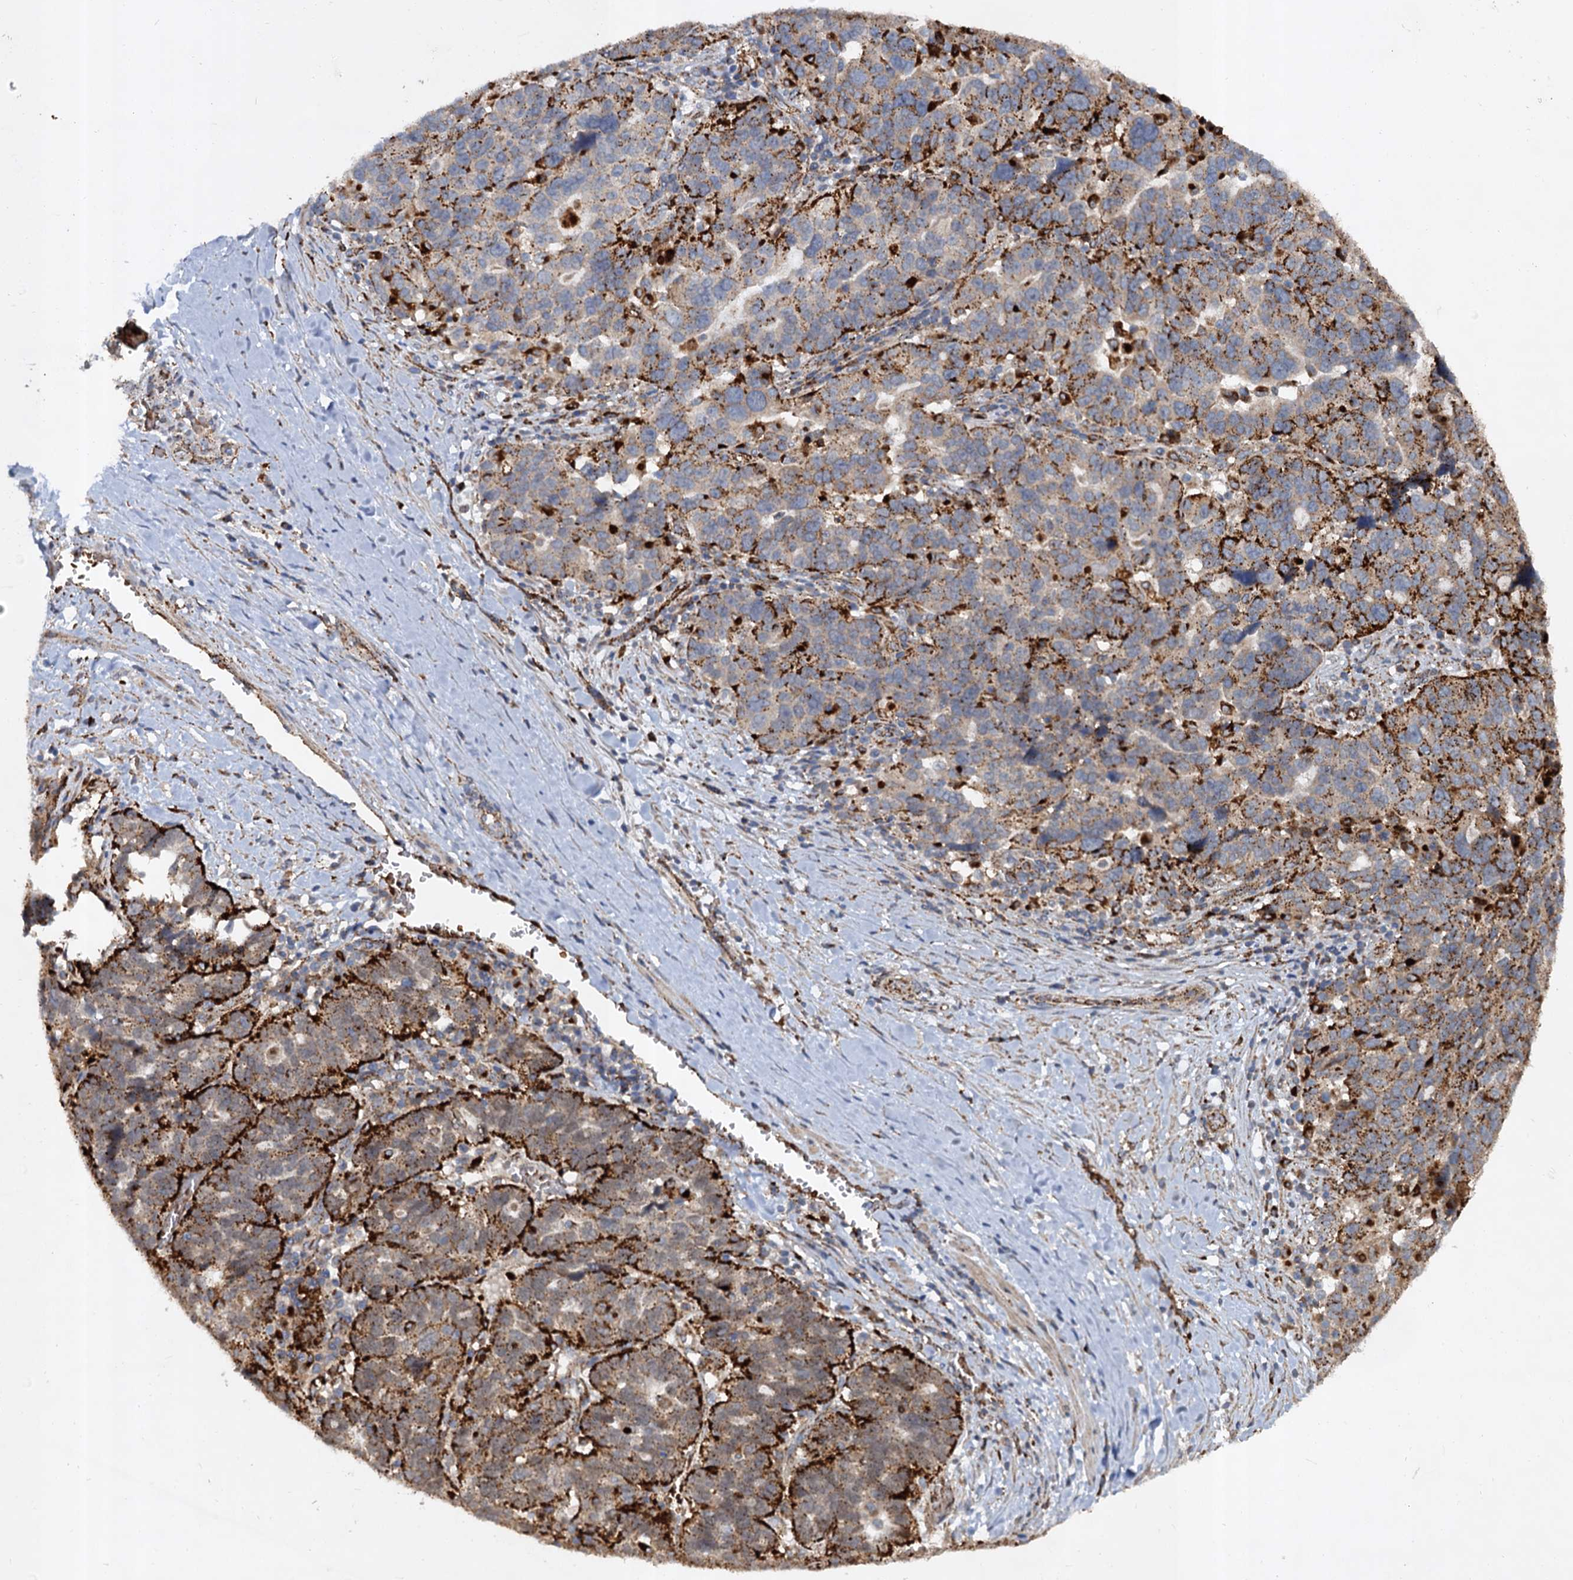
{"staining": {"intensity": "strong", "quantity": "25%-75%", "location": "cytoplasmic/membranous"}, "tissue": "ovarian cancer", "cell_type": "Tumor cells", "image_type": "cancer", "snomed": [{"axis": "morphology", "description": "Cystadenocarcinoma, serous, NOS"}, {"axis": "topography", "description": "Ovary"}], "caption": "Ovarian serous cystadenocarcinoma tissue reveals strong cytoplasmic/membranous staining in about 25%-75% of tumor cells, visualized by immunohistochemistry. (Brightfield microscopy of DAB IHC at high magnification).", "gene": "GBA1", "patient": {"sex": "female", "age": 59}}